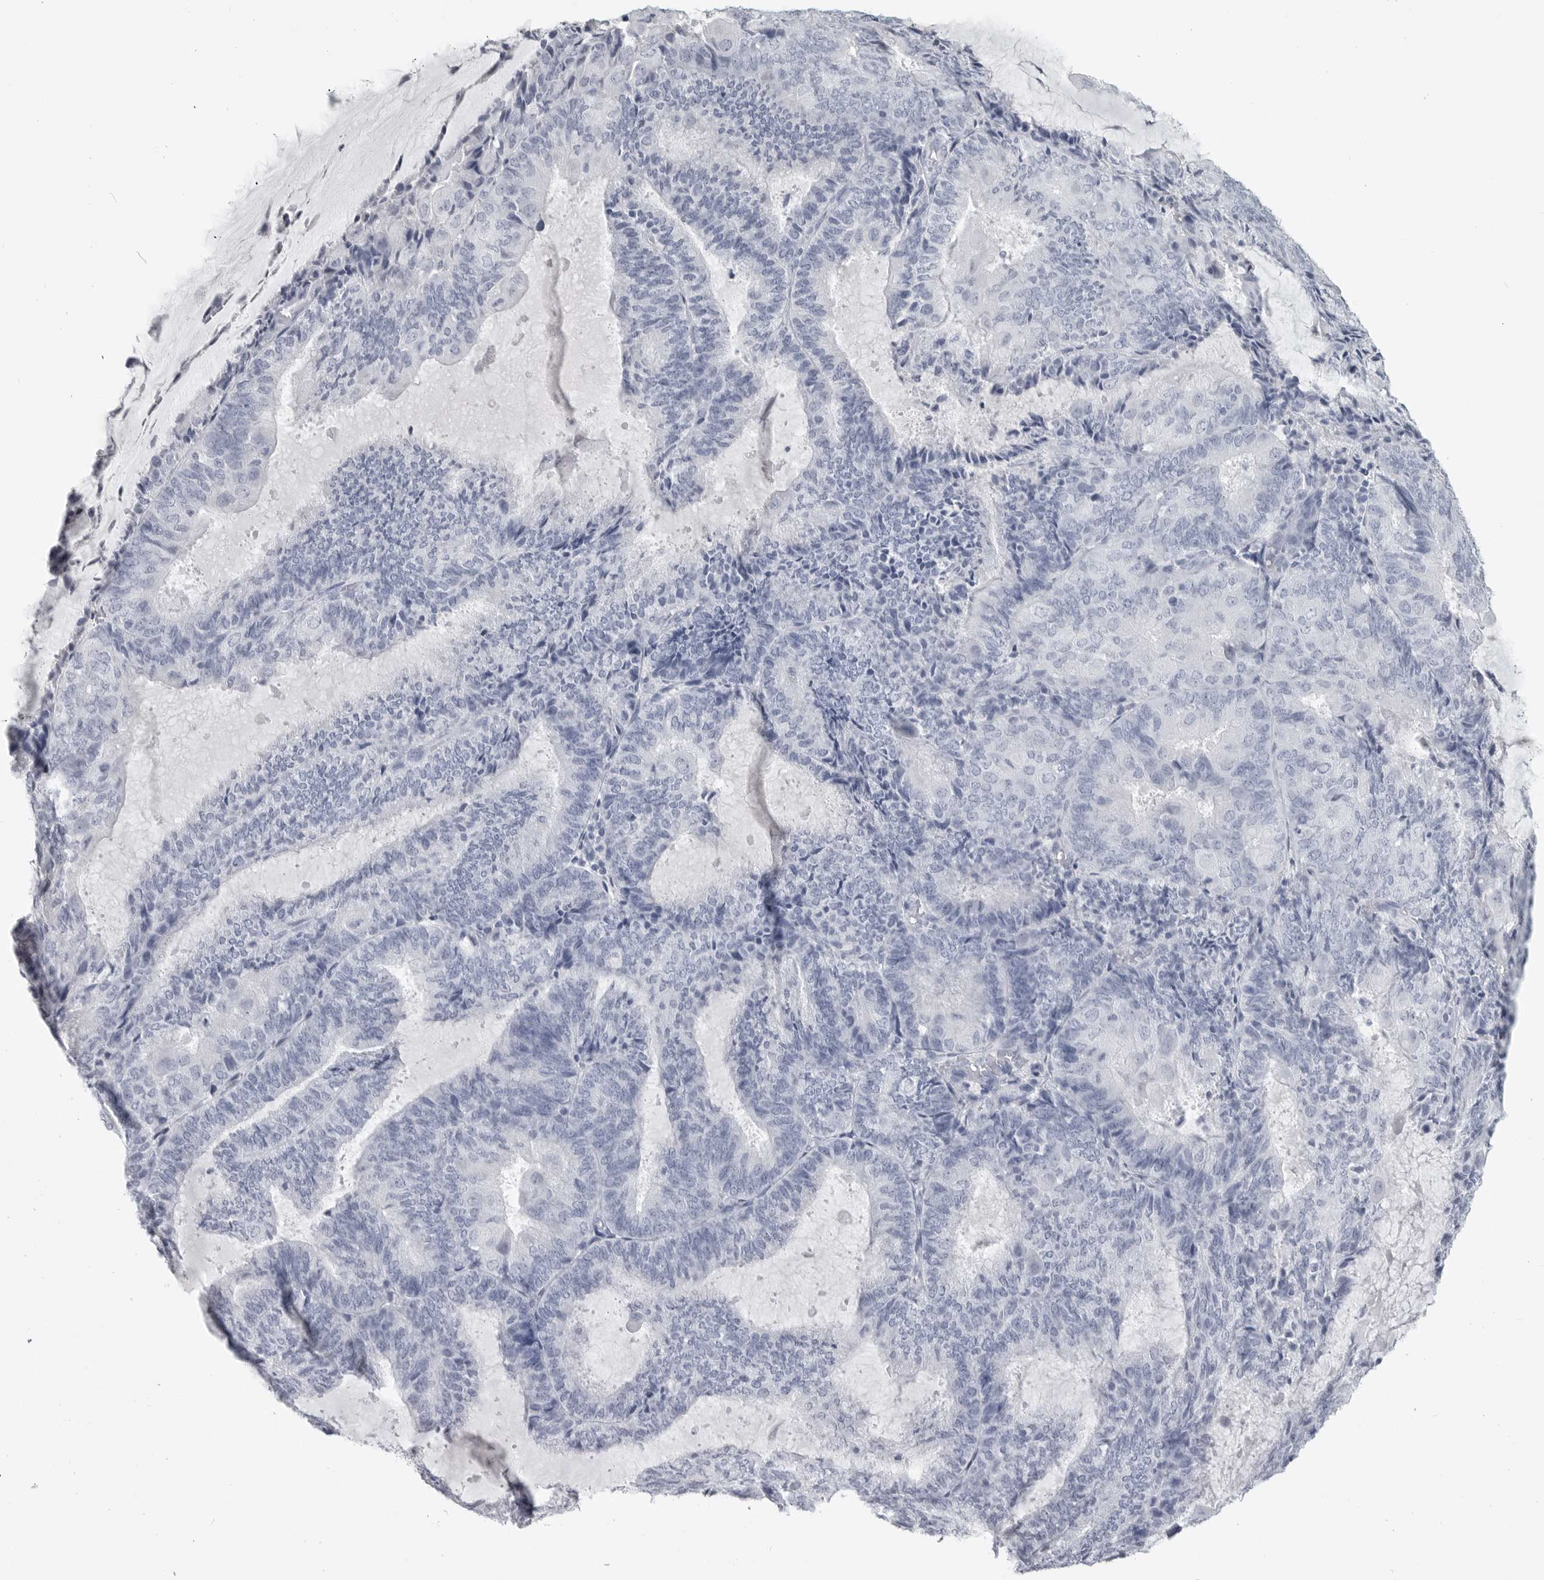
{"staining": {"intensity": "negative", "quantity": "none", "location": "none"}, "tissue": "endometrial cancer", "cell_type": "Tumor cells", "image_type": "cancer", "snomed": [{"axis": "morphology", "description": "Adenocarcinoma, NOS"}, {"axis": "topography", "description": "Endometrium"}], "caption": "High magnification brightfield microscopy of adenocarcinoma (endometrial) stained with DAB (brown) and counterstained with hematoxylin (blue): tumor cells show no significant staining.", "gene": "LY6D", "patient": {"sex": "female", "age": 81}}